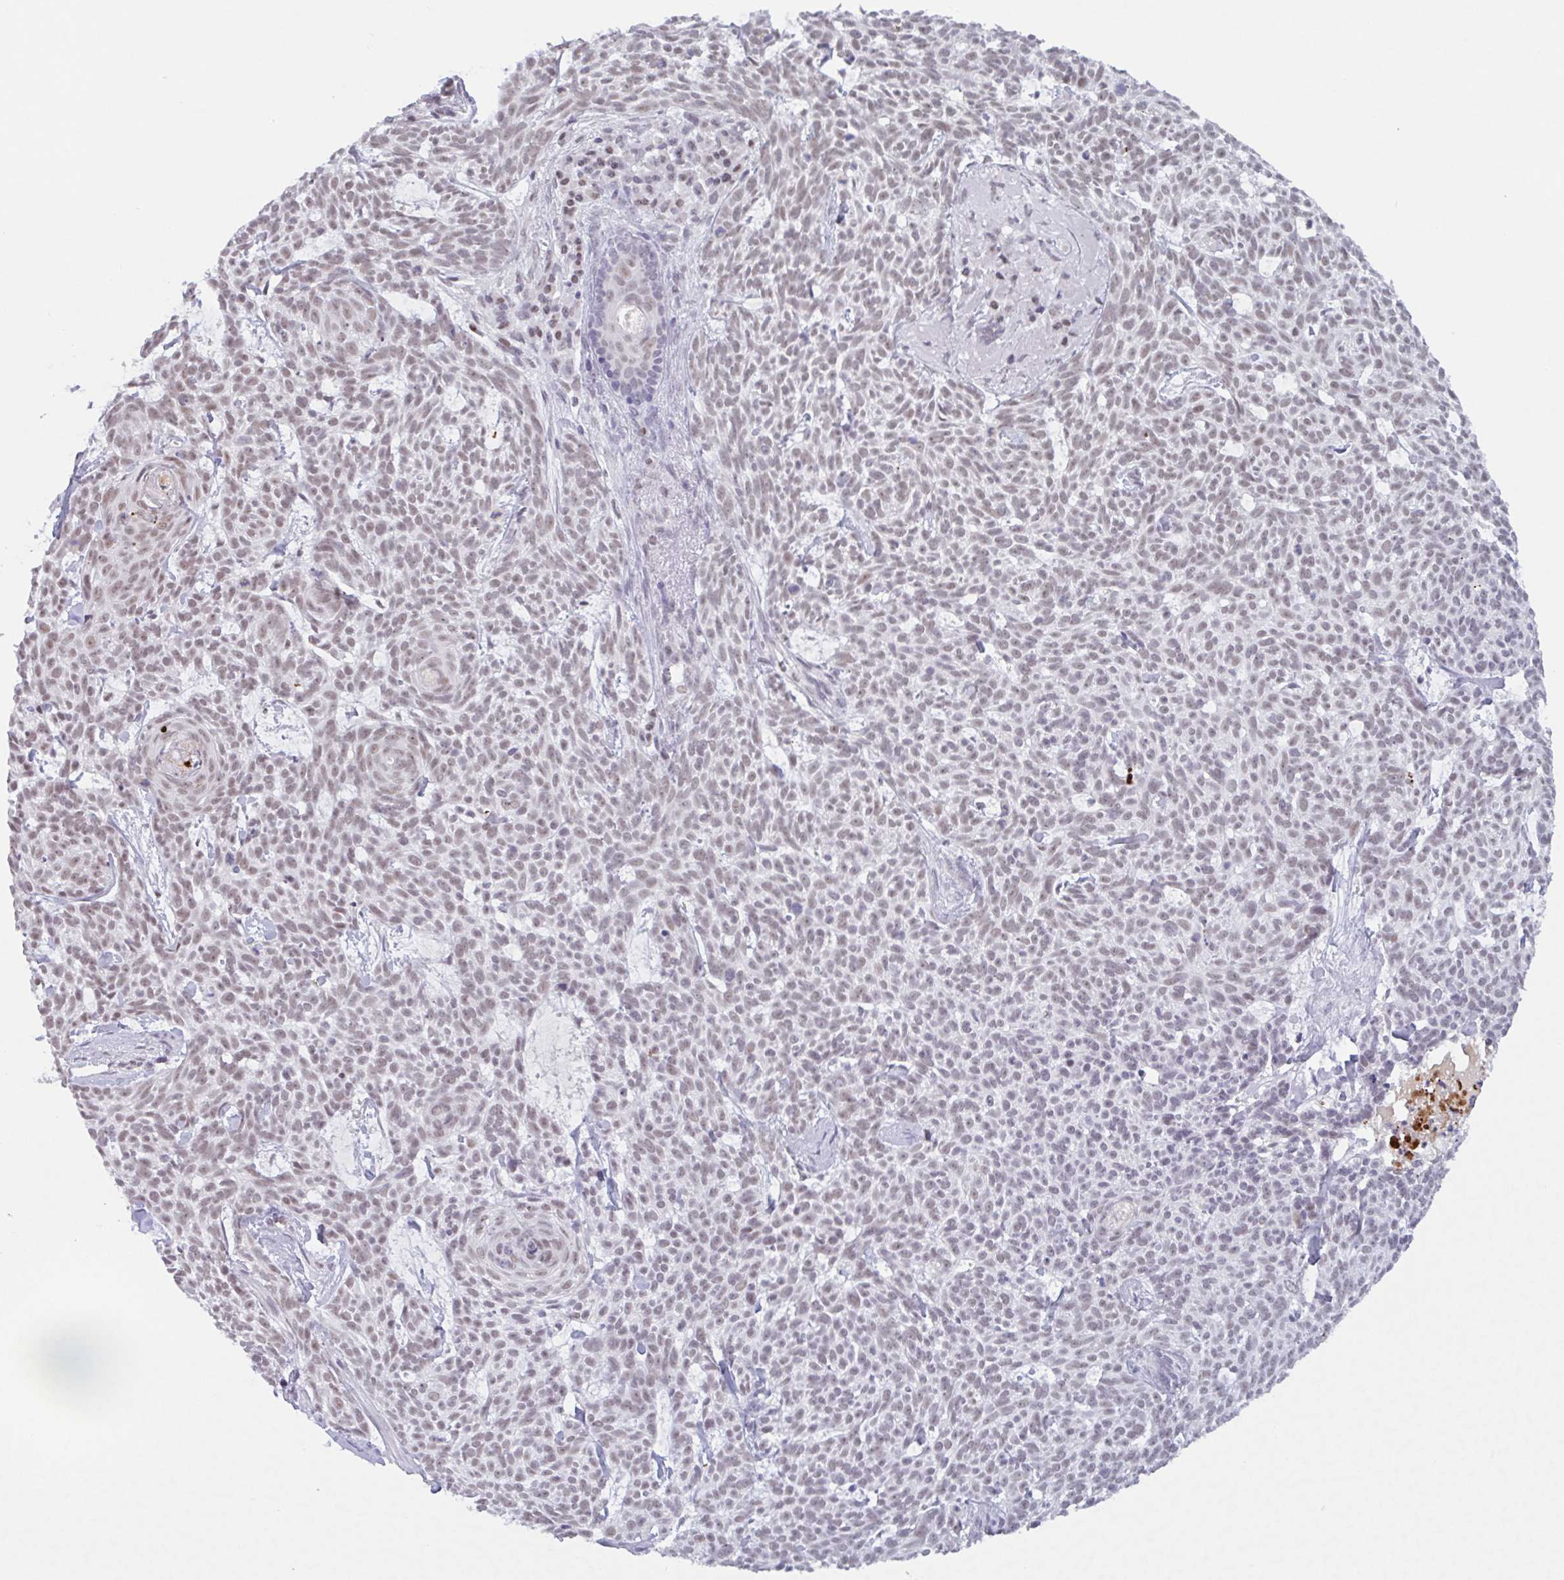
{"staining": {"intensity": "moderate", "quantity": "25%-75%", "location": "nuclear"}, "tissue": "skin cancer", "cell_type": "Tumor cells", "image_type": "cancer", "snomed": [{"axis": "morphology", "description": "Basal cell carcinoma"}, {"axis": "topography", "description": "Skin"}], "caption": "Protein expression analysis of skin cancer exhibits moderate nuclear staining in about 25%-75% of tumor cells.", "gene": "PLG", "patient": {"sex": "female", "age": 93}}